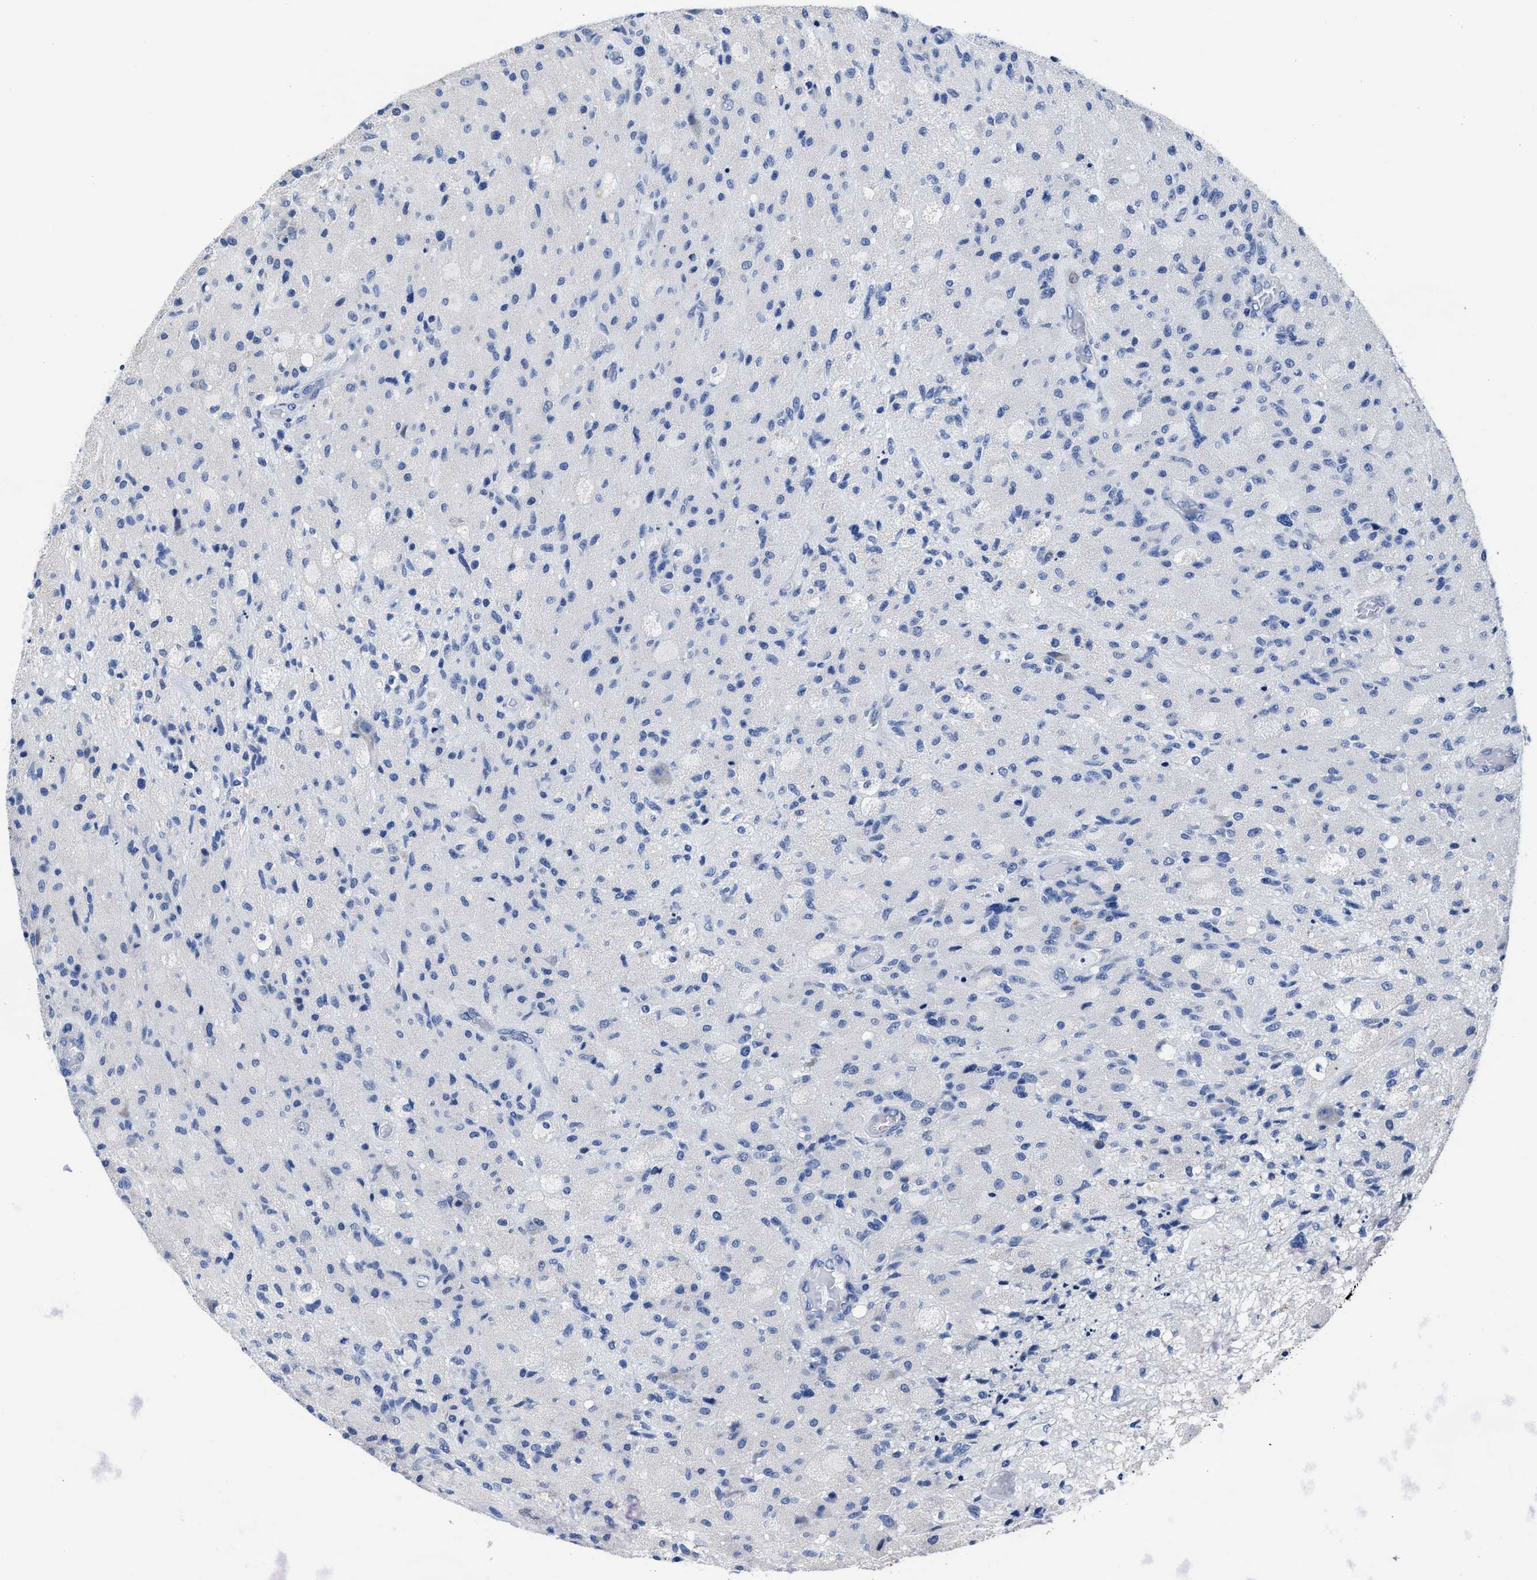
{"staining": {"intensity": "negative", "quantity": "none", "location": "none"}, "tissue": "glioma", "cell_type": "Tumor cells", "image_type": "cancer", "snomed": [{"axis": "morphology", "description": "Normal tissue, NOS"}, {"axis": "morphology", "description": "Glioma, malignant, High grade"}, {"axis": "topography", "description": "Cerebral cortex"}], "caption": "DAB immunohistochemical staining of malignant glioma (high-grade) demonstrates no significant positivity in tumor cells. (DAB (3,3'-diaminobenzidine) immunohistochemistry visualized using brightfield microscopy, high magnification).", "gene": "HOOK1", "patient": {"sex": "male", "age": 77}}